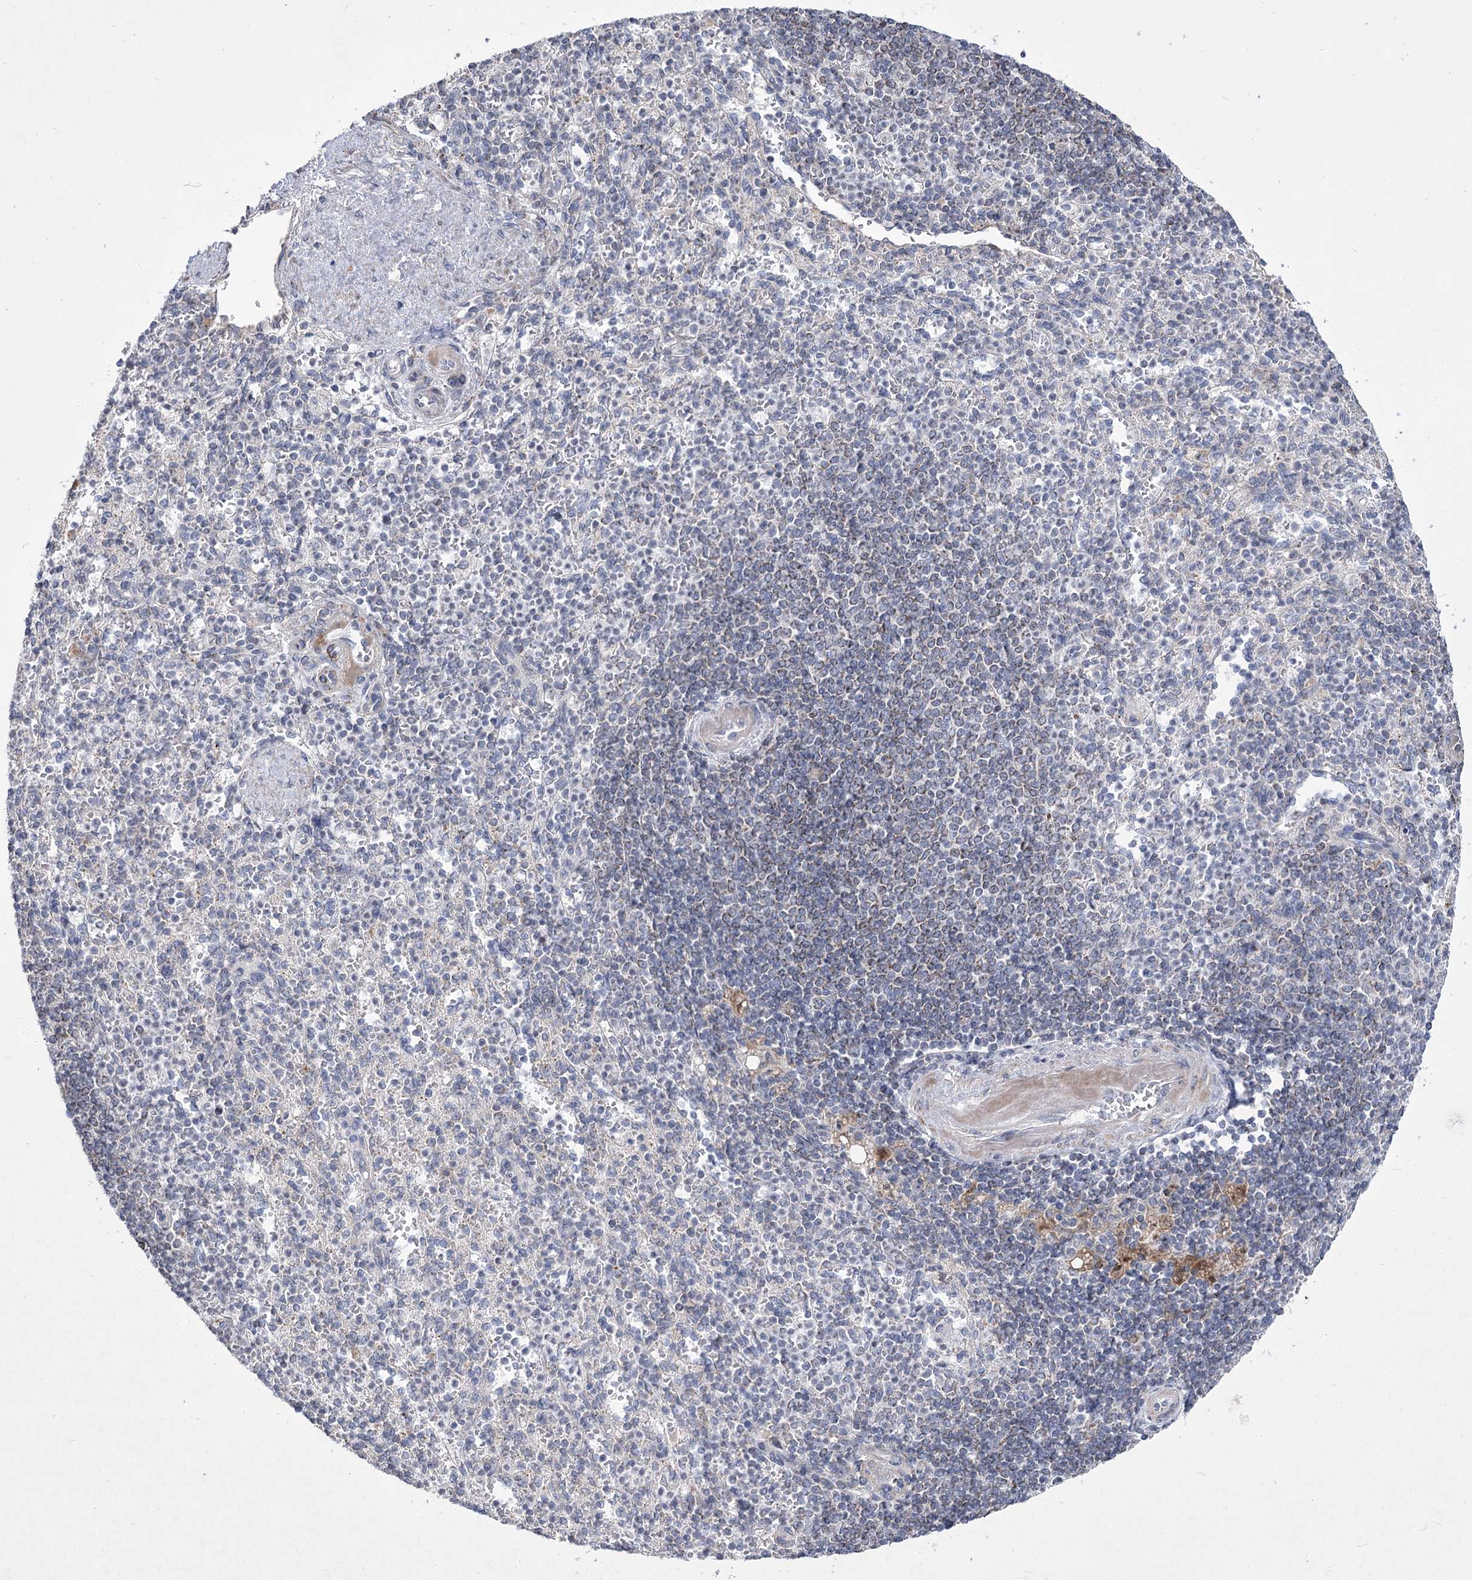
{"staining": {"intensity": "negative", "quantity": "none", "location": "none"}, "tissue": "spleen", "cell_type": "Cells in red pulp", "image_type": "normal", "snomed": [{"axis": "morphology", "description": "Normal tissue, NOS"}, {"axis": "topography", "description": "Spleen"}], "caption": "Immunohistochemistry of unremarkable human spleen demonstrates no positivity in cells in red pulp.", "gene": "PDHB", "patient": {"sex": "female", "age": 74}}